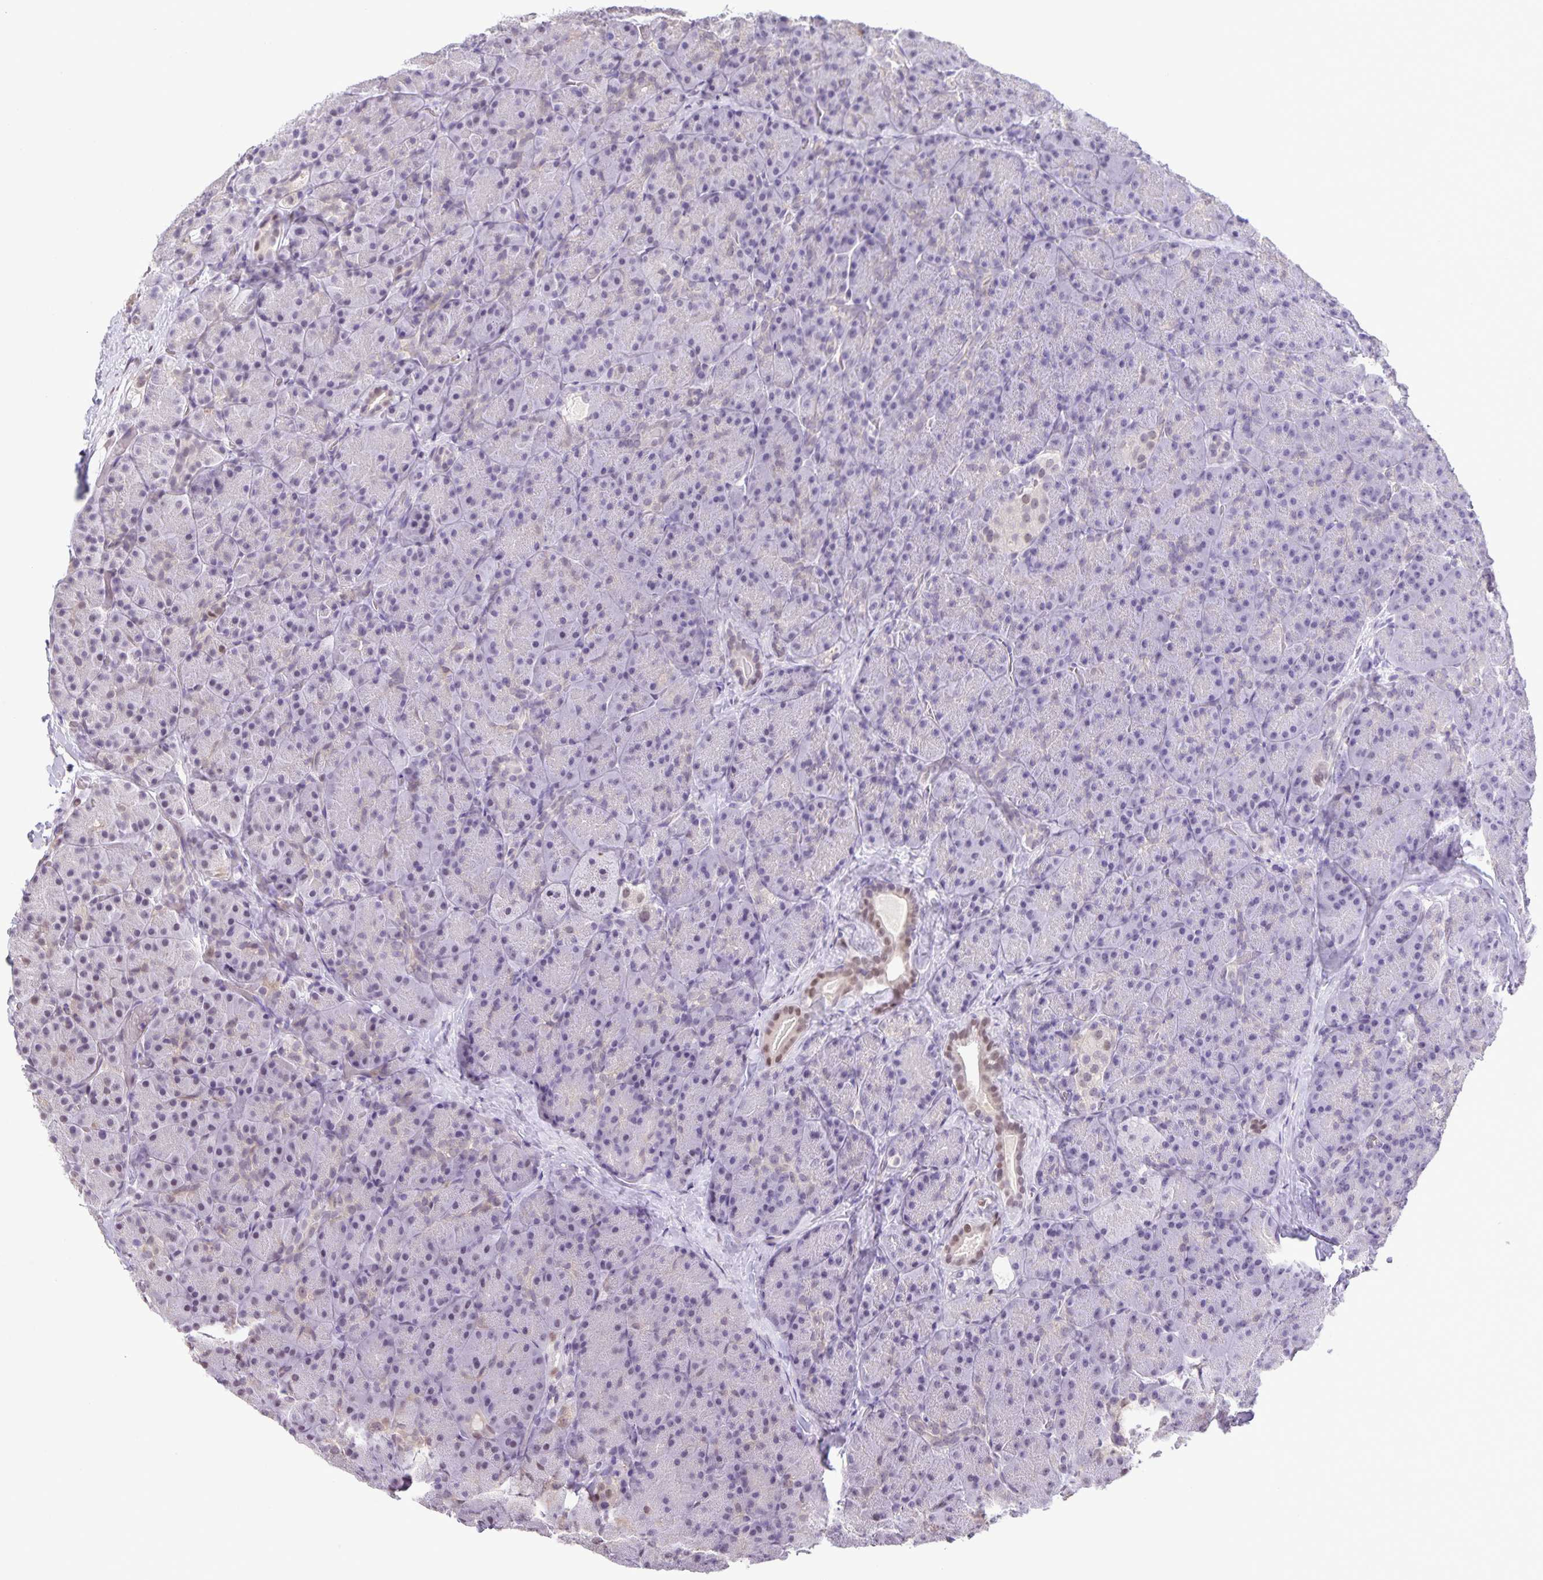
{"staining": {"intensity": "moderate", "quantity": "<25%", "location": "nuclear"}, "tissue": "pancreas", "cell_type": "Exocrine glandular cells", "image_type": "normal", "snomed": [{"axis": "morphology", "description": "Normal tissue, NOS"}, {"axis": "topography", "description": "Pancreas"}], "caption": "About <25% of exocrine glandular cells in normal human pancreas reveal moderate nuclear protein positivity as visualized by brown immunohistochemical staining.", "gene": "ONECUT2", "patient": {"sex": "male", "age": 57}}